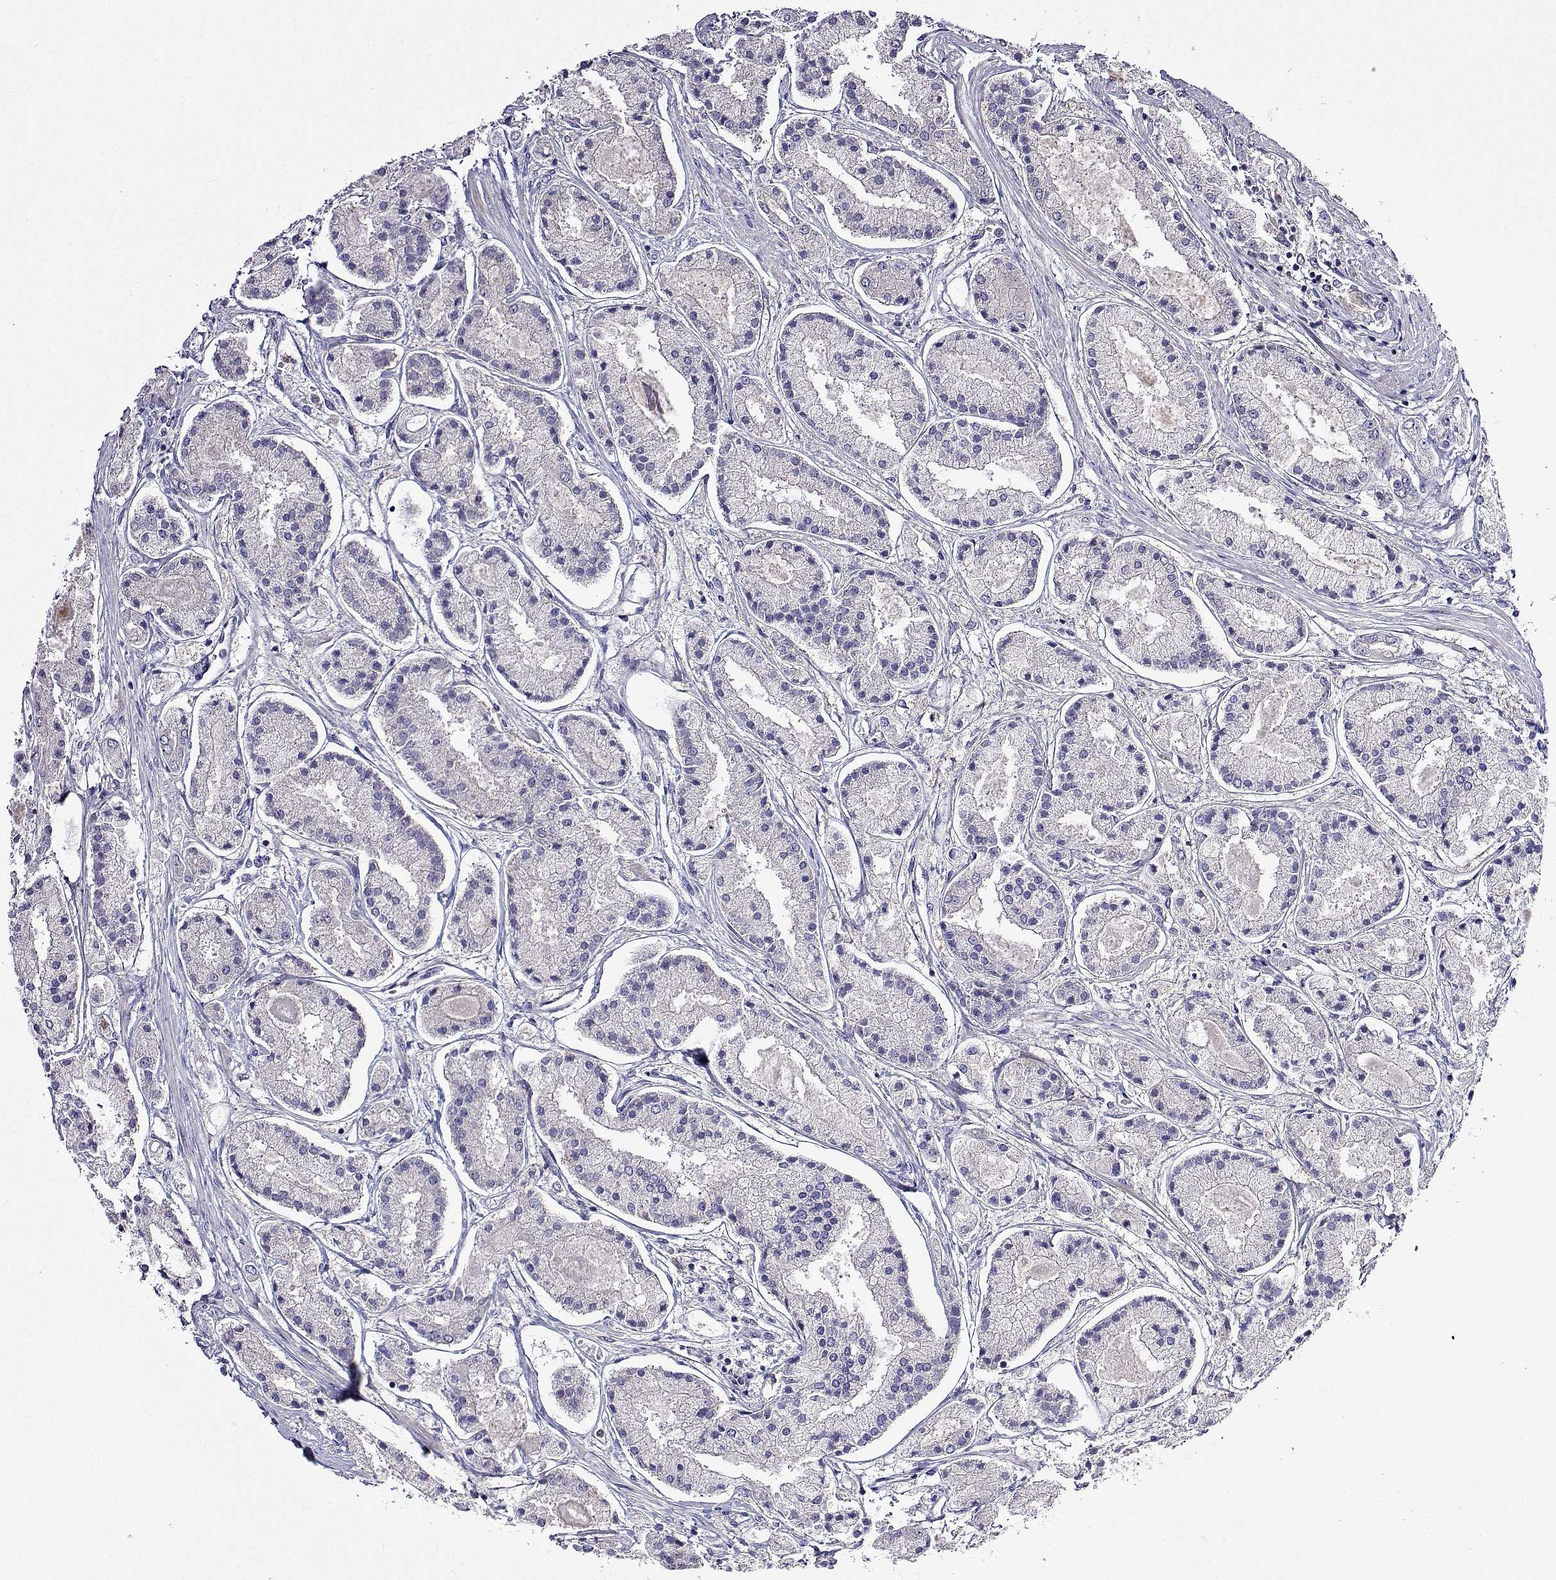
{"staining": {"intensity": "negative", "quantity": "none", "location": "none"}, "tissue": "prostate cancer", "cell_type": "Tumor cells", "image_type": "cancer", "snomed": [{"axis": "morphology", "description": "Adenocarcinoma, High grade"}, {"axis": "topography", "description": "Prostate"}], "caption": "IHC micrograph of neoplastic tissue: human prostate cancer stained with DAB (3,3'-diaminobenzidine) shows no significant protein positivity in tumor cells.", "gene": "SULT2A1", "patient": {"sex": "male", "age": 67}}